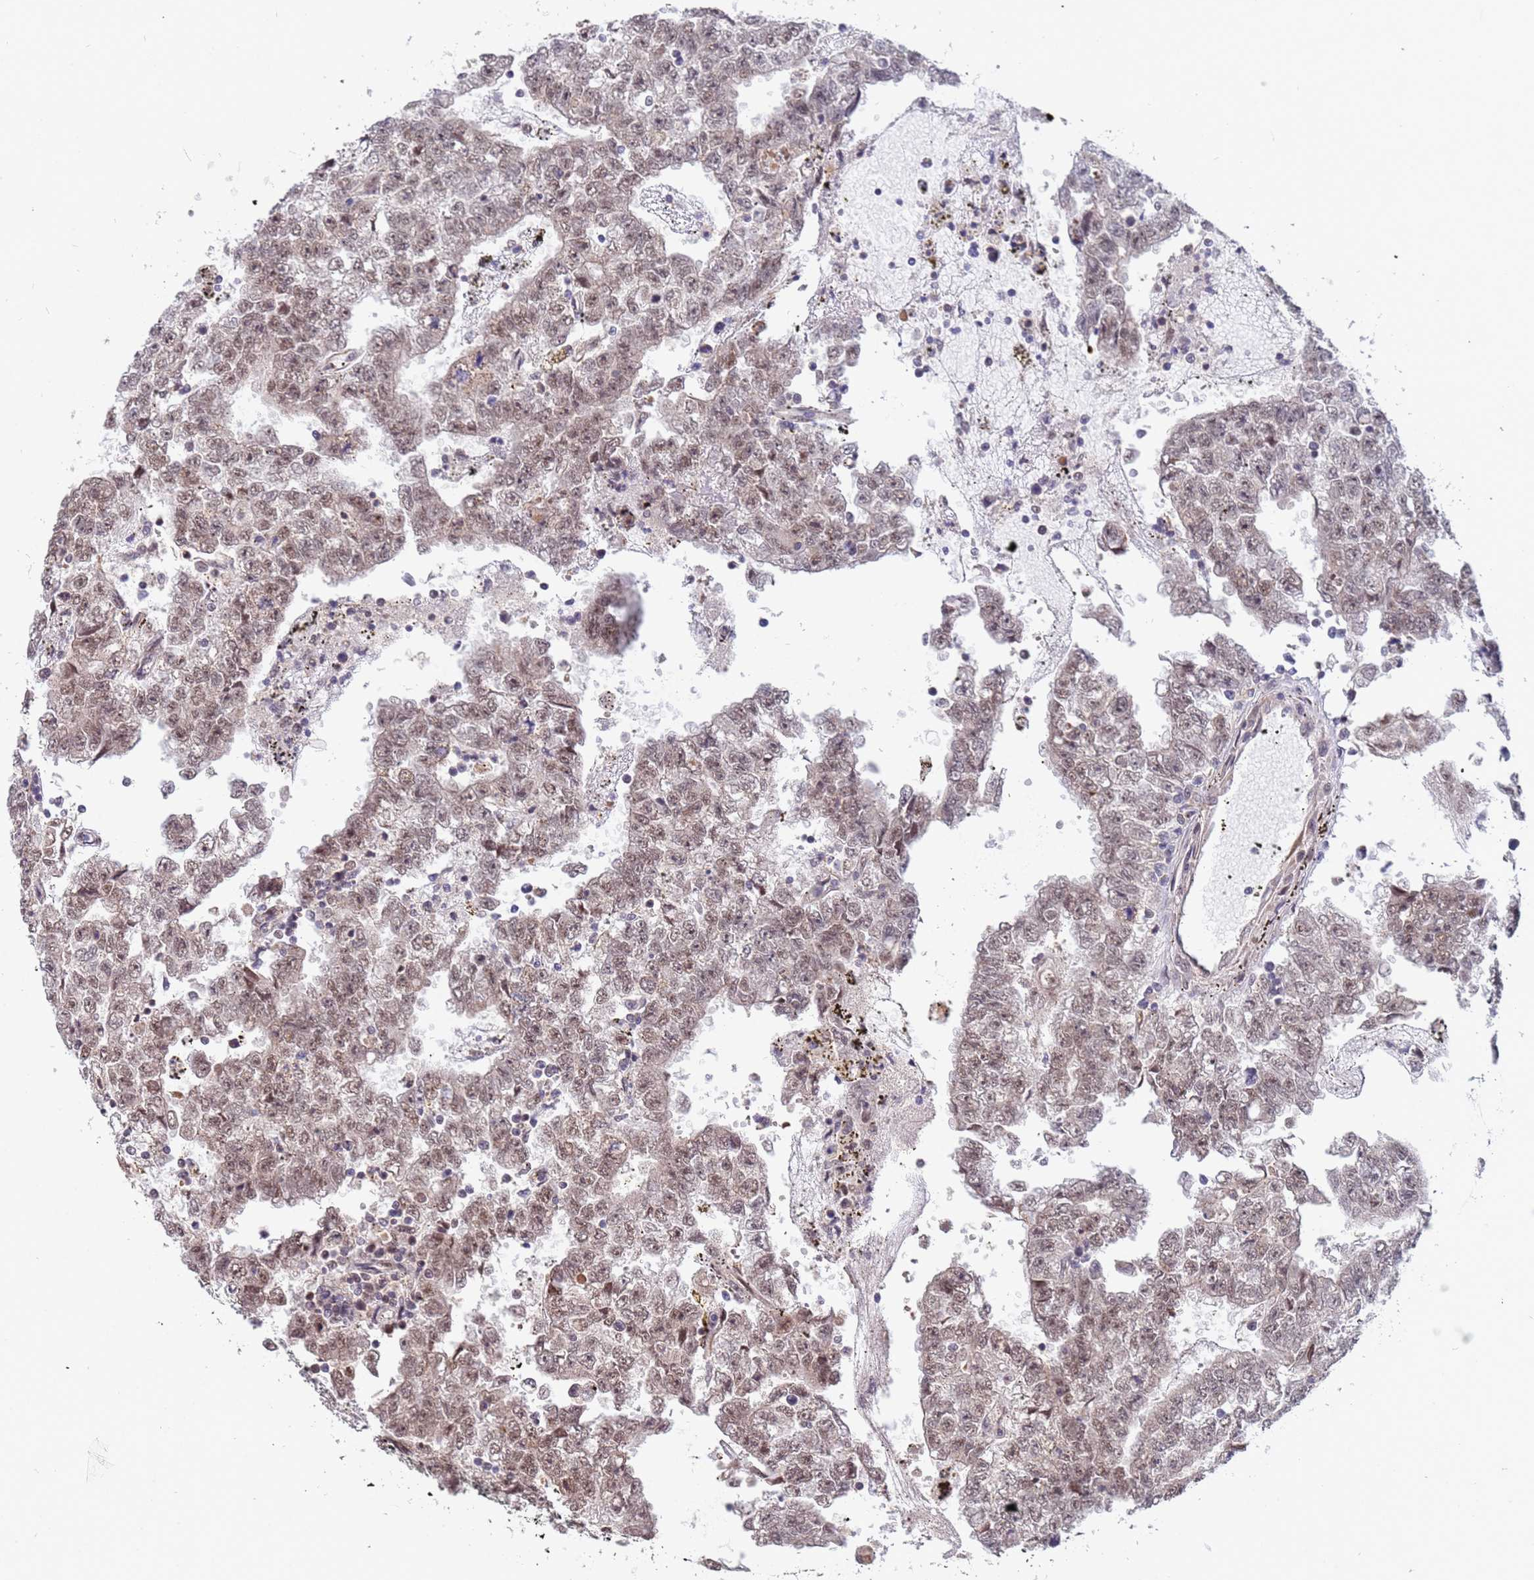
{"staining": {"intensity": "moderate", "quantity": "25%-75%", "location": "nuclear"}, "tissue": "testis cancer", "cell_type": "Tumor cells", "image_type": "cancer", "snomed": [{"axis": "morphology", "description": "Carcinoma, Embryonal, NOS"}, {"axis": "topography", "description": "Testis"}], "caption": "A brown stain shows moderate nuclear staining of a protein in testis embryonal carcinoma tumor cells.", "gene": "DENND2B", "patient": {"sex": "male", "age": 25}}